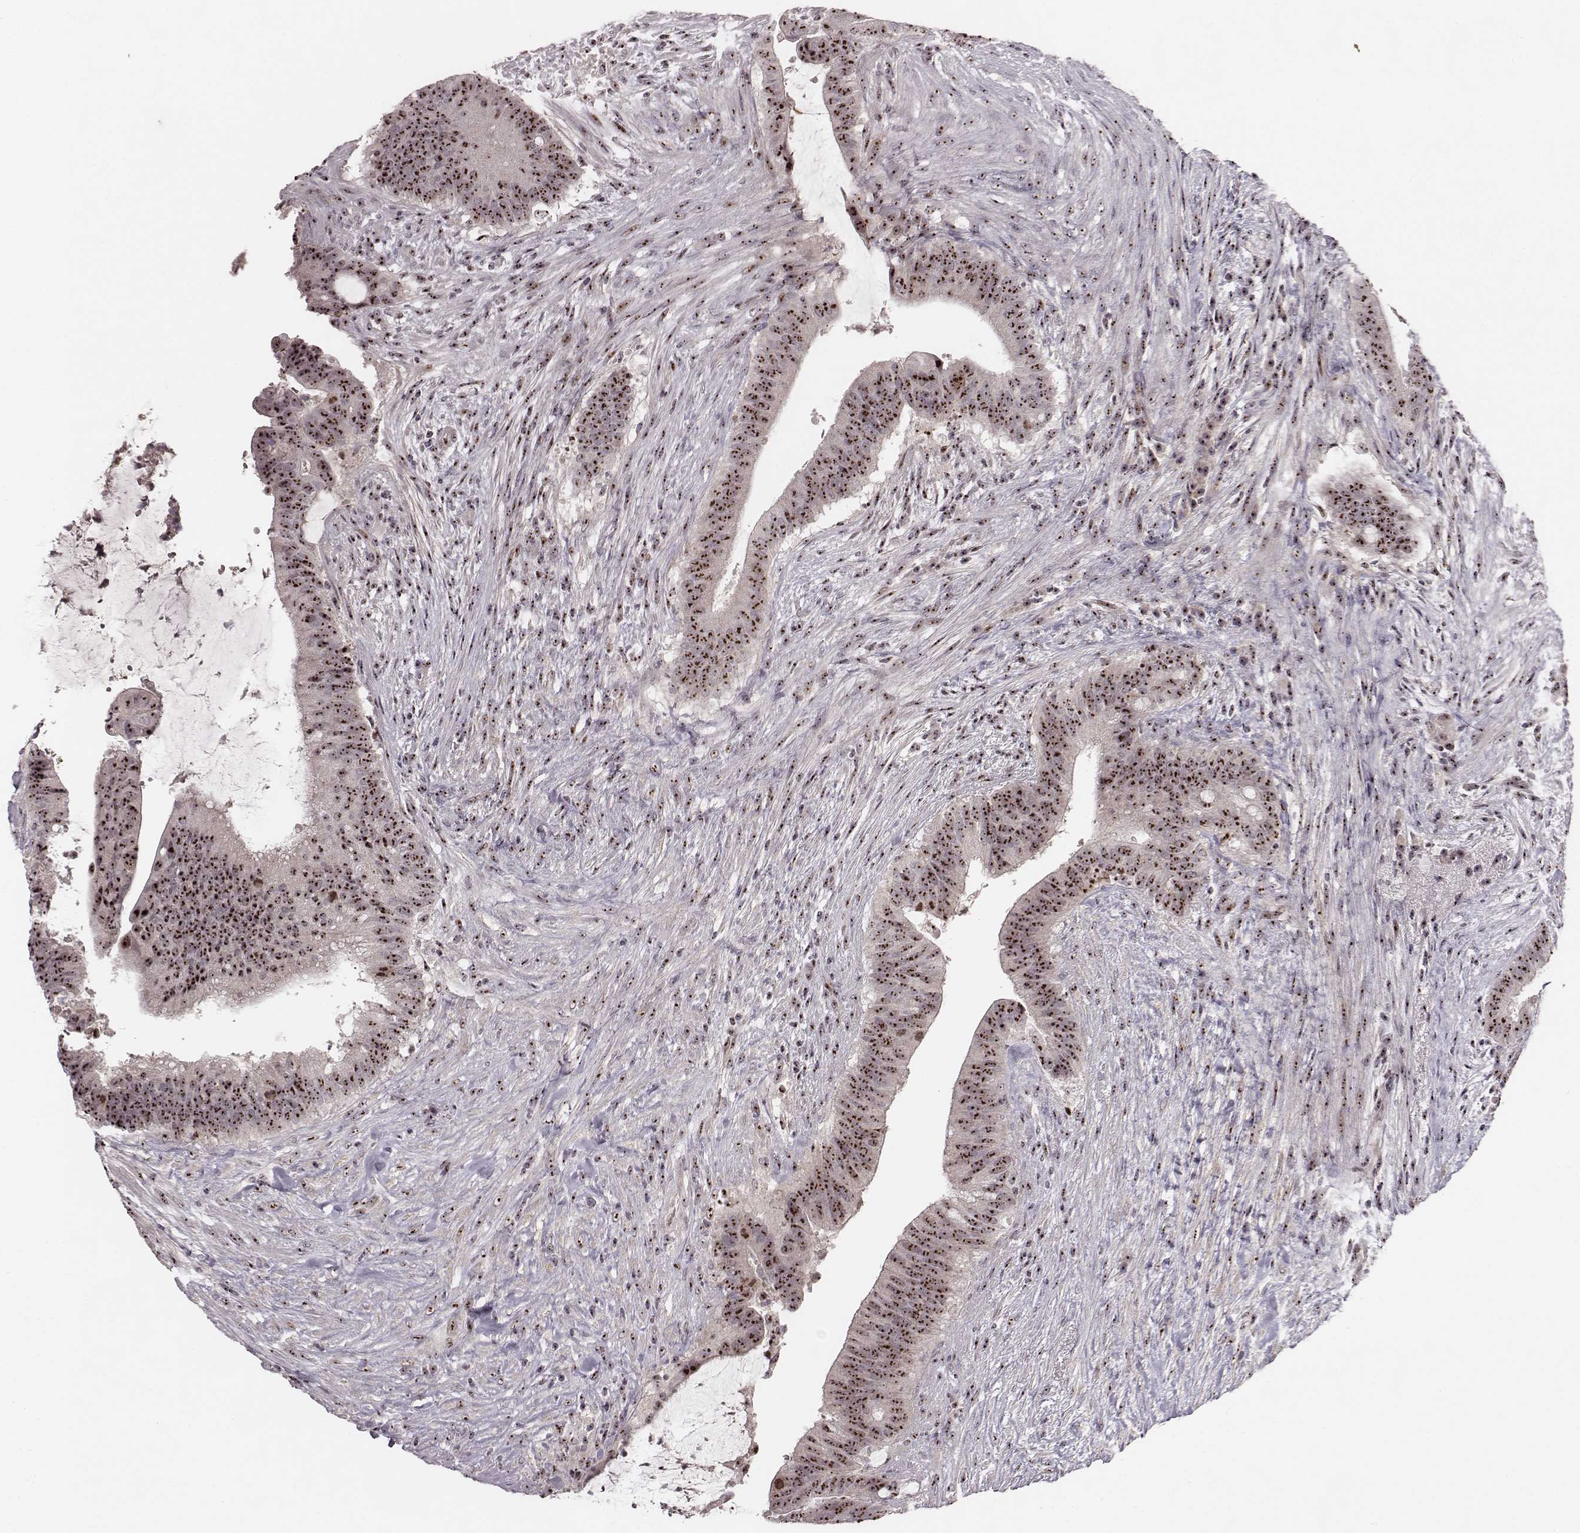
{"staining": {"intensity": "moderate", "quantity": ">75%", "location": "nuclear"}, "tissue": "colorectal cancer", "cell_type": "Tumor cells", "image_type": "cancer", "snomed": [{"axis": "morphology", "description": "Adenocarcinoma, NOS"}, {"axis": "topography", "description": "Colon"}], "caption": "This histopathology image exhibits IHC staining of human colorectal adenocarcinoma, with medium moderate nuclear expression in about >75% of tumor cells.", "gene": "NOP56", "patient": {"sex": "female", "age": 43}}